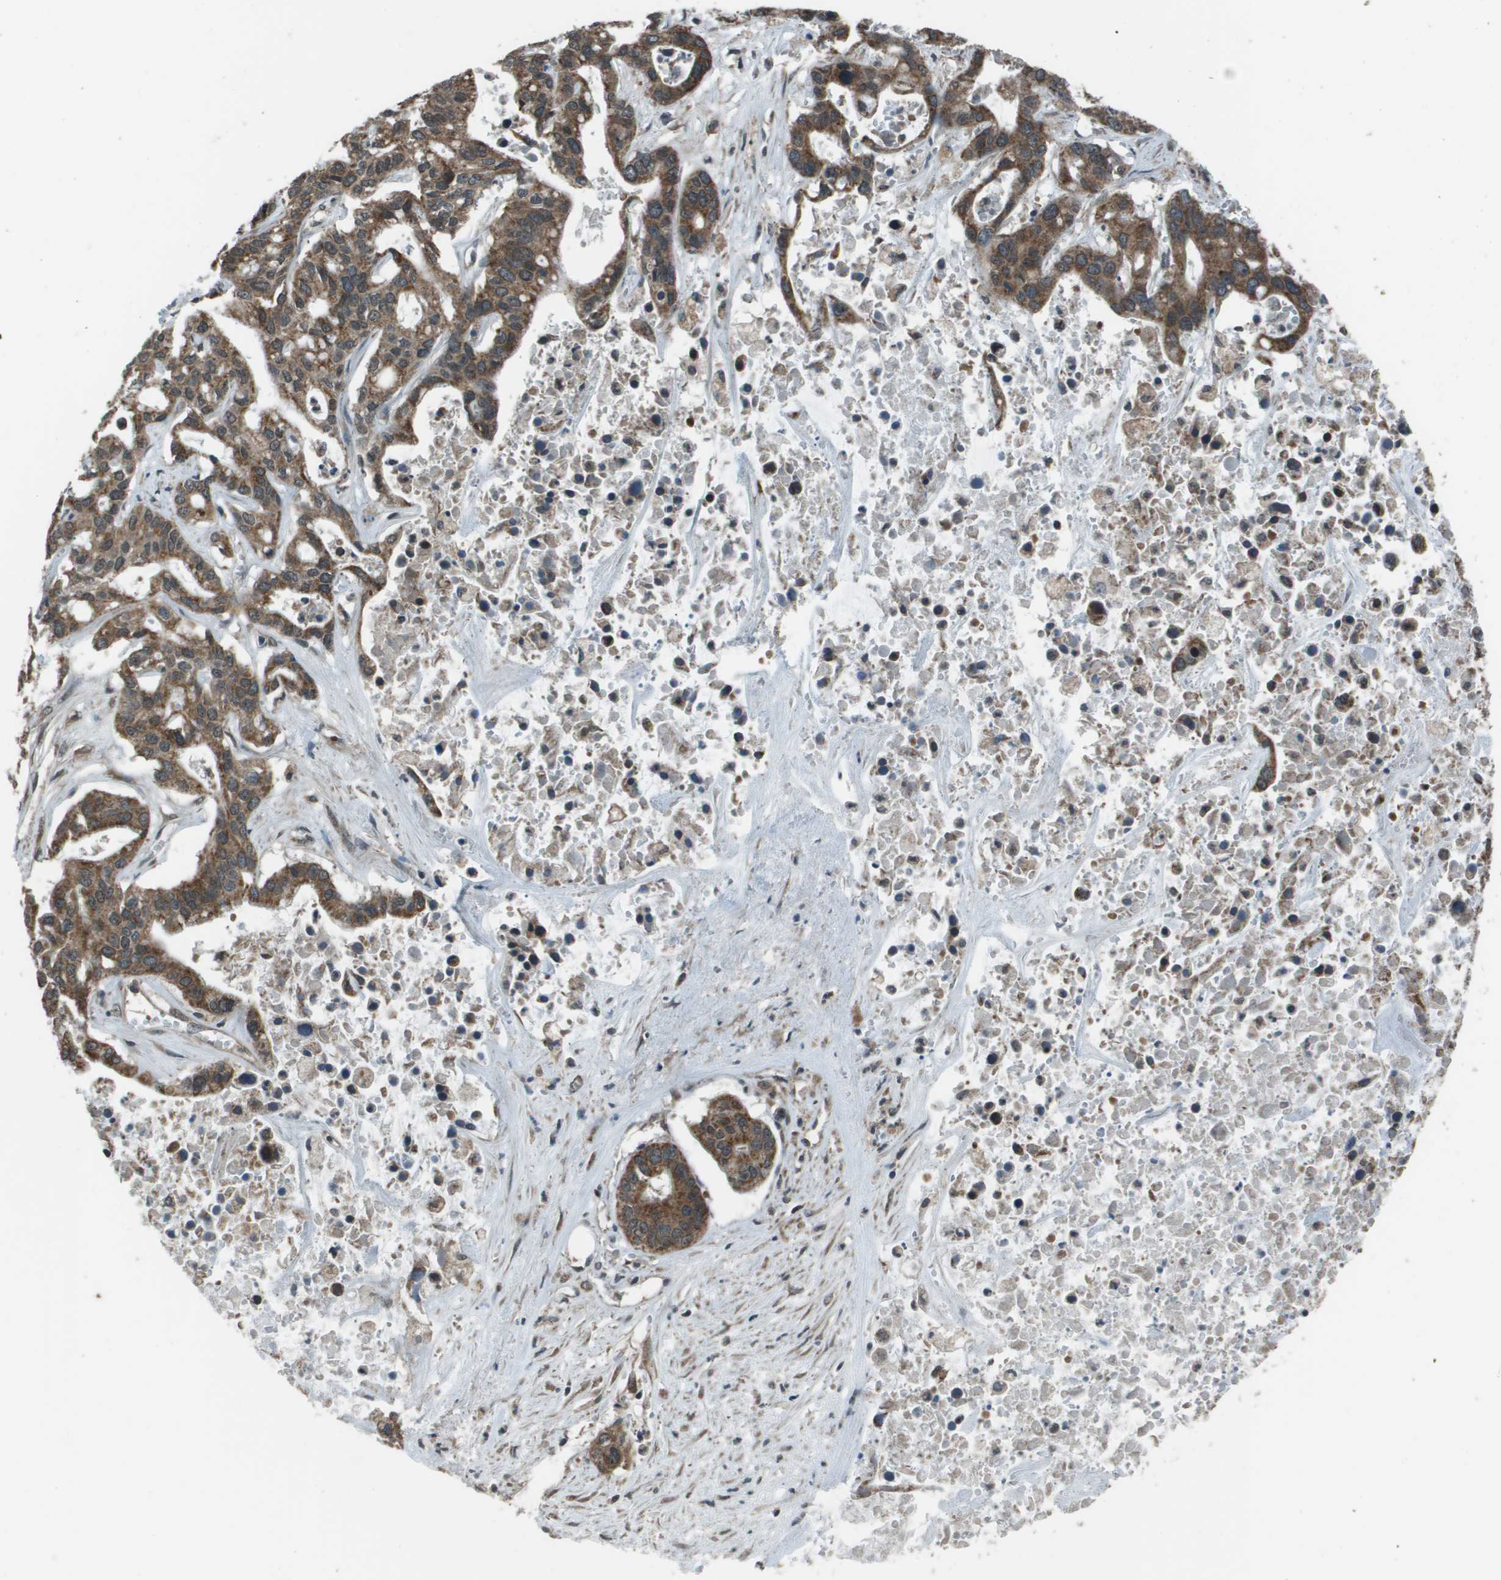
{"staining": {"intensity": "moderate", "quantity": ">75%", "location": "cytoplasmic/membranous"}, "tissue": "liver cancer", "cell_type": "Tumor cells", "image_type": "cancer", "snomed": [{"axis": "morphology", "description": "Cholangiocarcinoma"}, {"axis": "topography", "description": "Liver"}], "caption": "Immunohistochemistry (IHC) photomicrograph of human liver cholangiocarcinoma stained for a protein (brown), which exhibits medium levels of moderate cytoplasmic/membranous staining in approximately >75% of tumor cells.", "gene": "PPFIA1", "patient": {"sex": "female", "age": 65}}